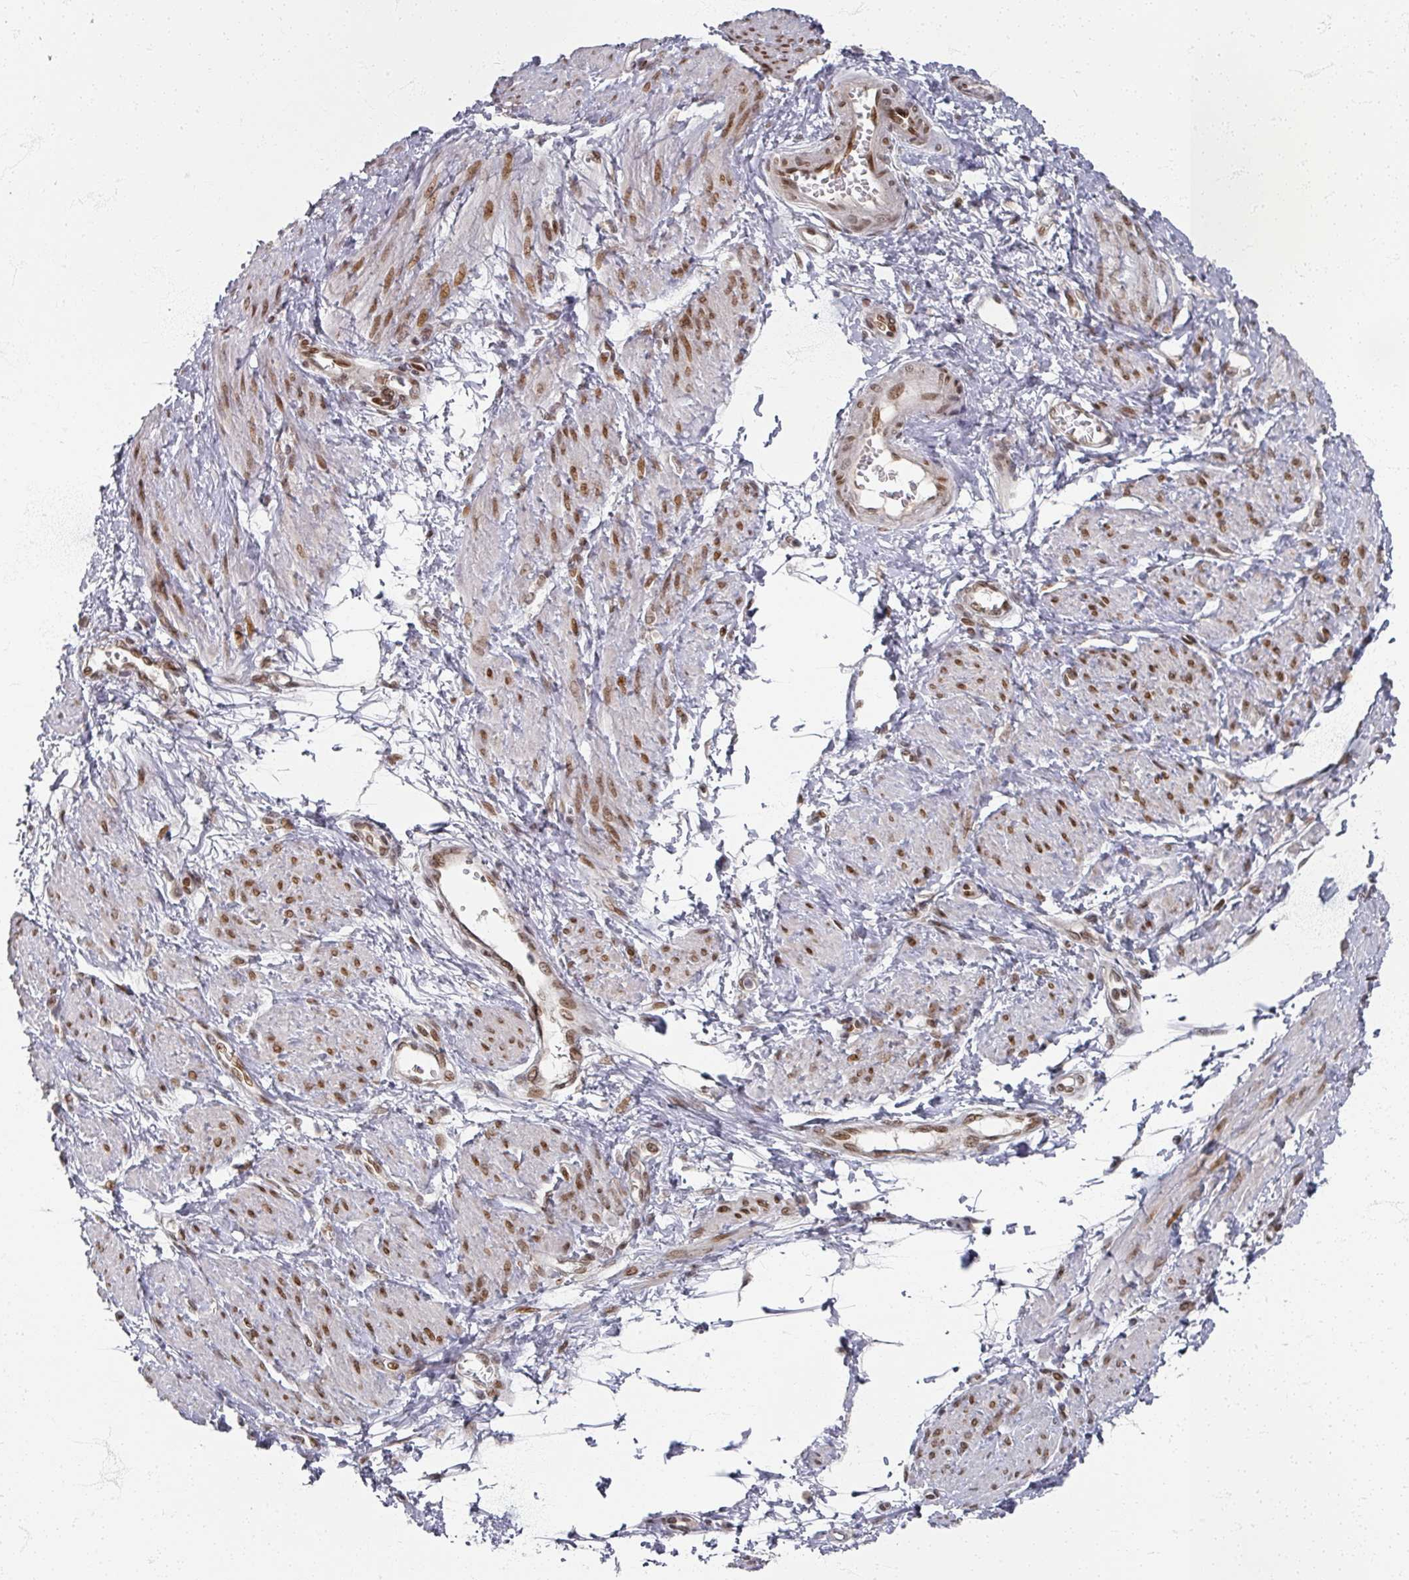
{"staining": {"intensity": "strong", "quantity": ">75%", "location": "nuclear"}, "tissue": "smooth muscle", "cell_type": "Smooth muscle cells", "image_type": "normal", "snomed": [{"axis": "morphology", "description": "Normal tissue, NOS"}, {"axis": "topography", "description": "Smooth muscle"}, {"axis": "topography", "description": "Uterus"}], "caption": "Immunohistochemical staining of normal smooth muscle reveals high levels of strong nuclear positivity in about >75% of smooth muscle cells.", "gene": "PSKH1", "patient": {"sex": "female", "age": 39}}